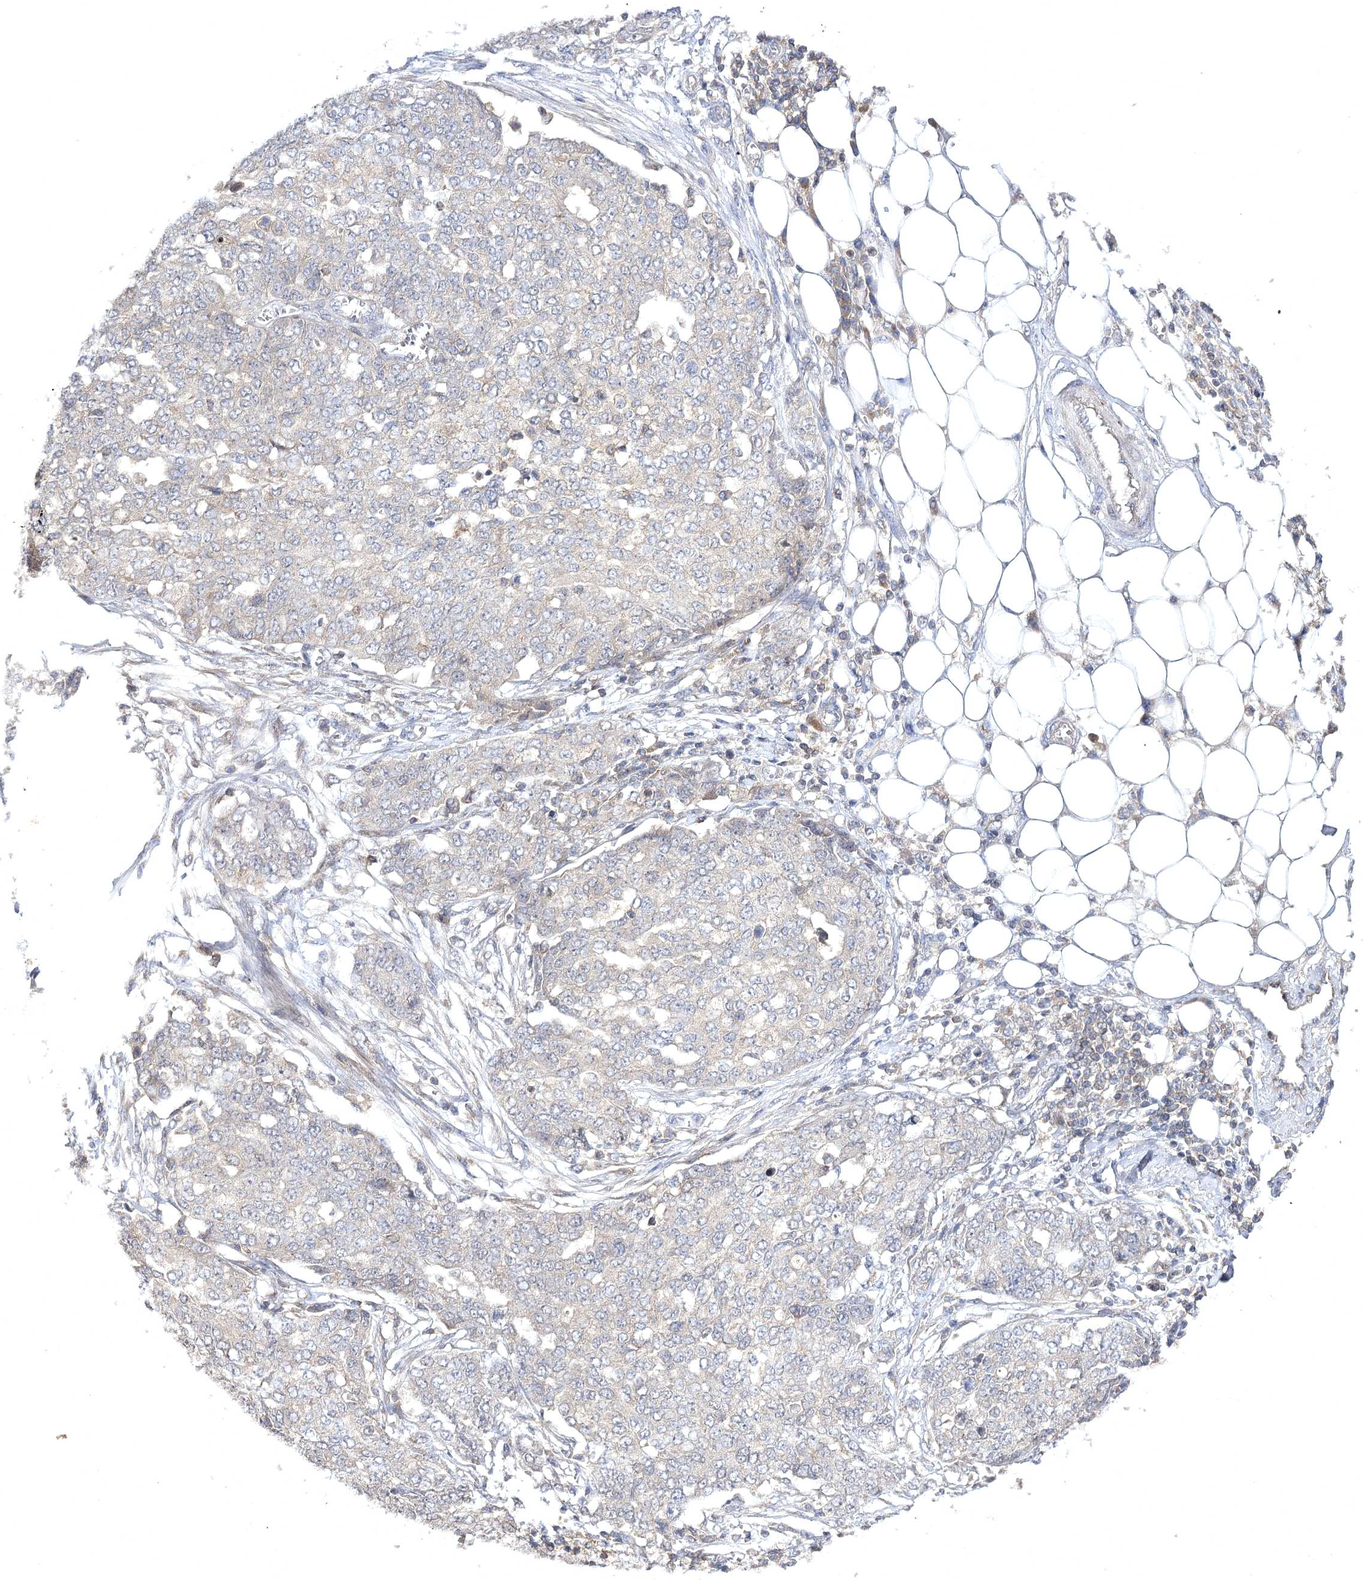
{"staining": {"intensity": "weak", "quantity": "<25%", "location": "cytoplasmic/membranous"}, "tissue": "ovarian cancer", "cell_type": "Tumor cells", "image_type": "cancer", "snomed": [{"axis": "morphology", "description": "Cystadenocarcinoma, serous, NOS"}, {"axis": "topography", "description": "Soft tissue"}, {"axis": "topography", "description": "Ovary"}], "caption": "This is an immunohistochemistry (IHC) photomicrograph of ovarian cancer. There is no expression in tumor cells.", "gene": "BCR", "patient": {"sex": "female", "age": 57}}